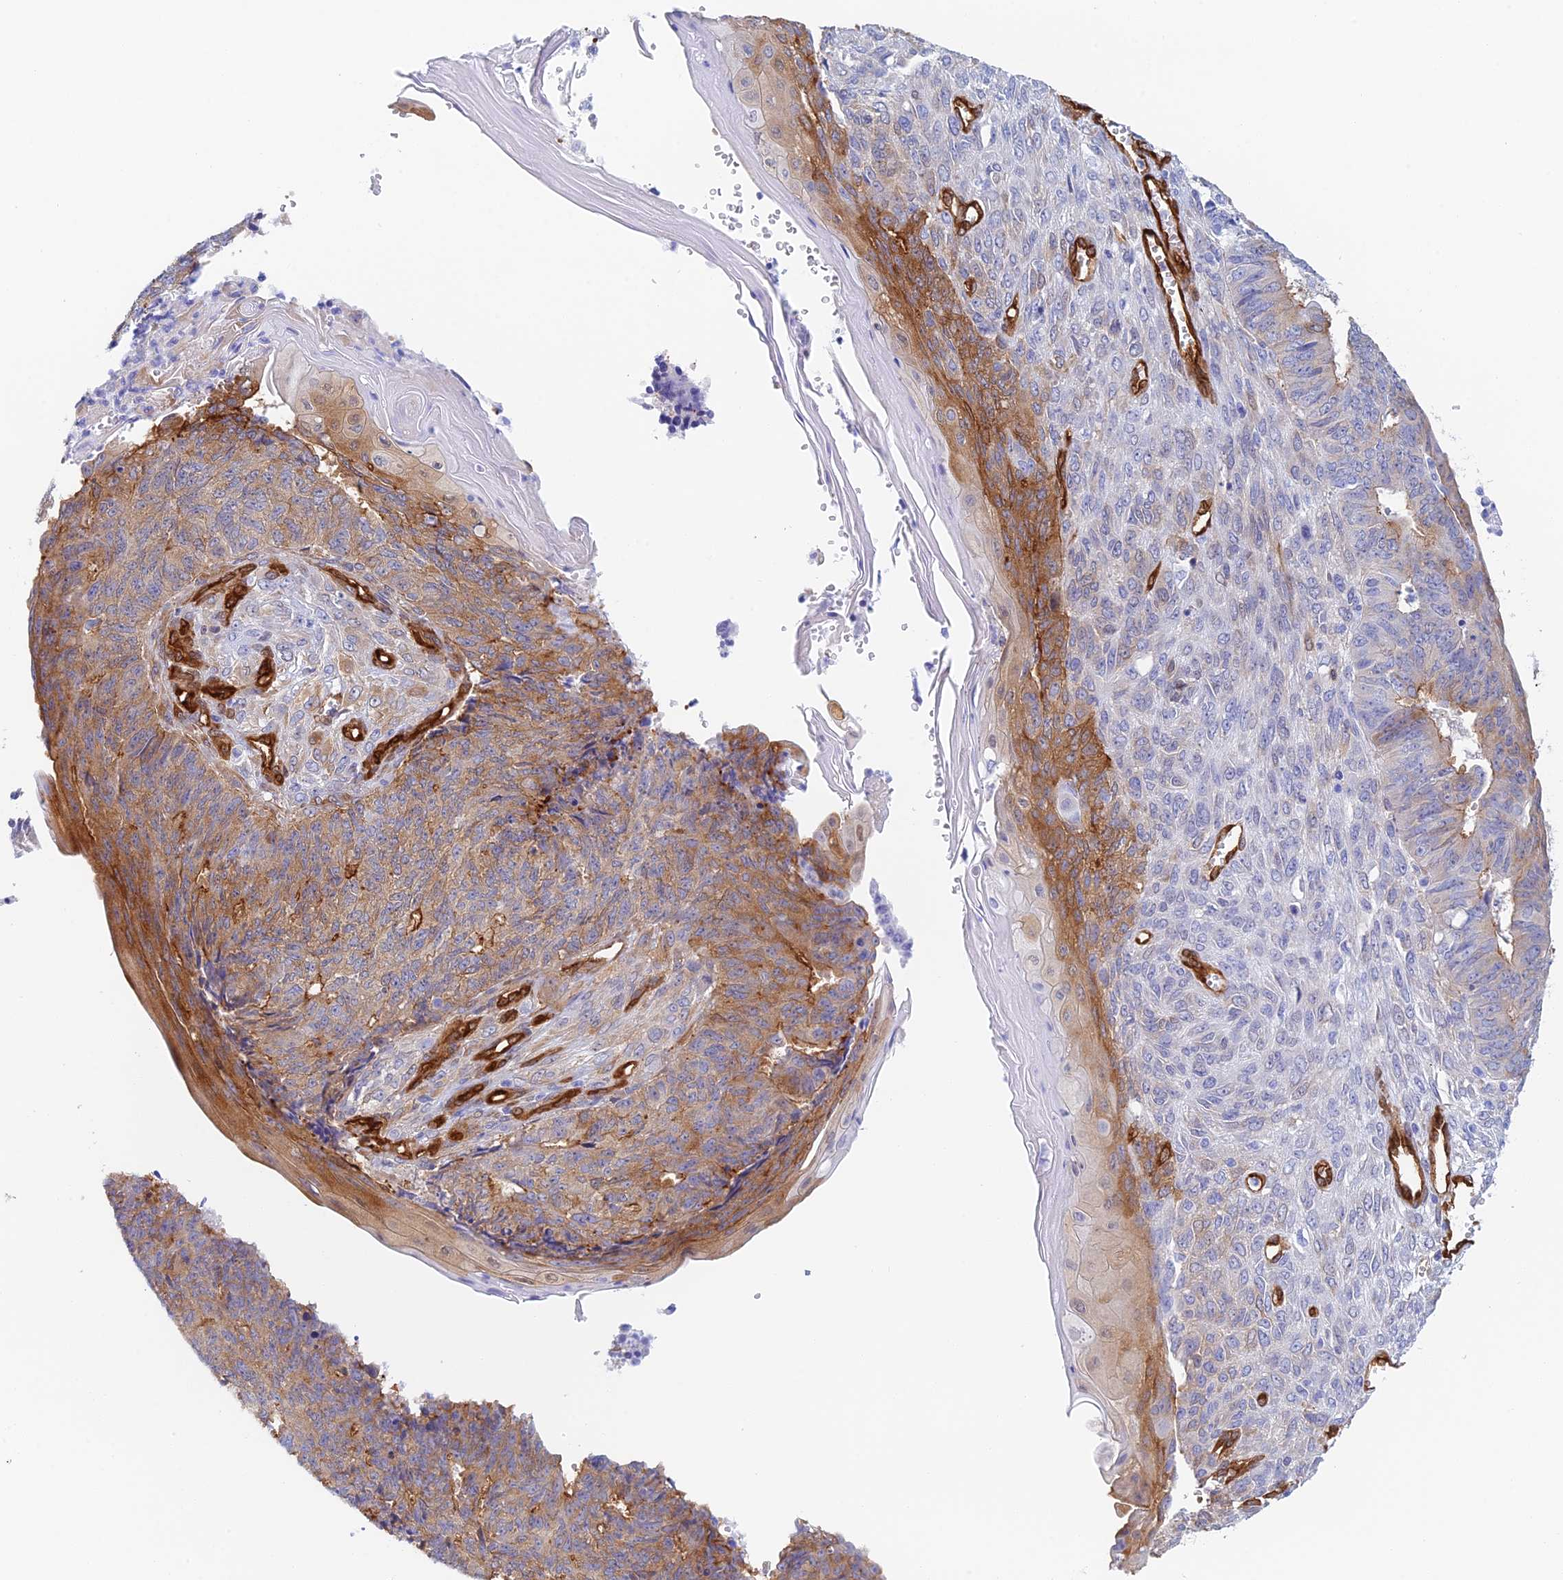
{"staining": {"intensity": "moderate", "quantity": "25%-75%", "location": "cytoplasmic/membranous"}, "tissue": "endometrial cancer", "cell_type": "Tumor cells", "image_type": "cancer", "snomed": [{"axis": "morphology", "description": "Adenocarcinoma, NOS"}, {"axis": "topography", "description": "Endometrium"}], "caption": "Immunohistochemical staining of endometrial cancer displays moderate cytoplasmic/membranous protein positivity in approximately 25%-75% of tumor cells.", "gene": "CRIP2", "patient": {"sex": "female", "age": 32}}